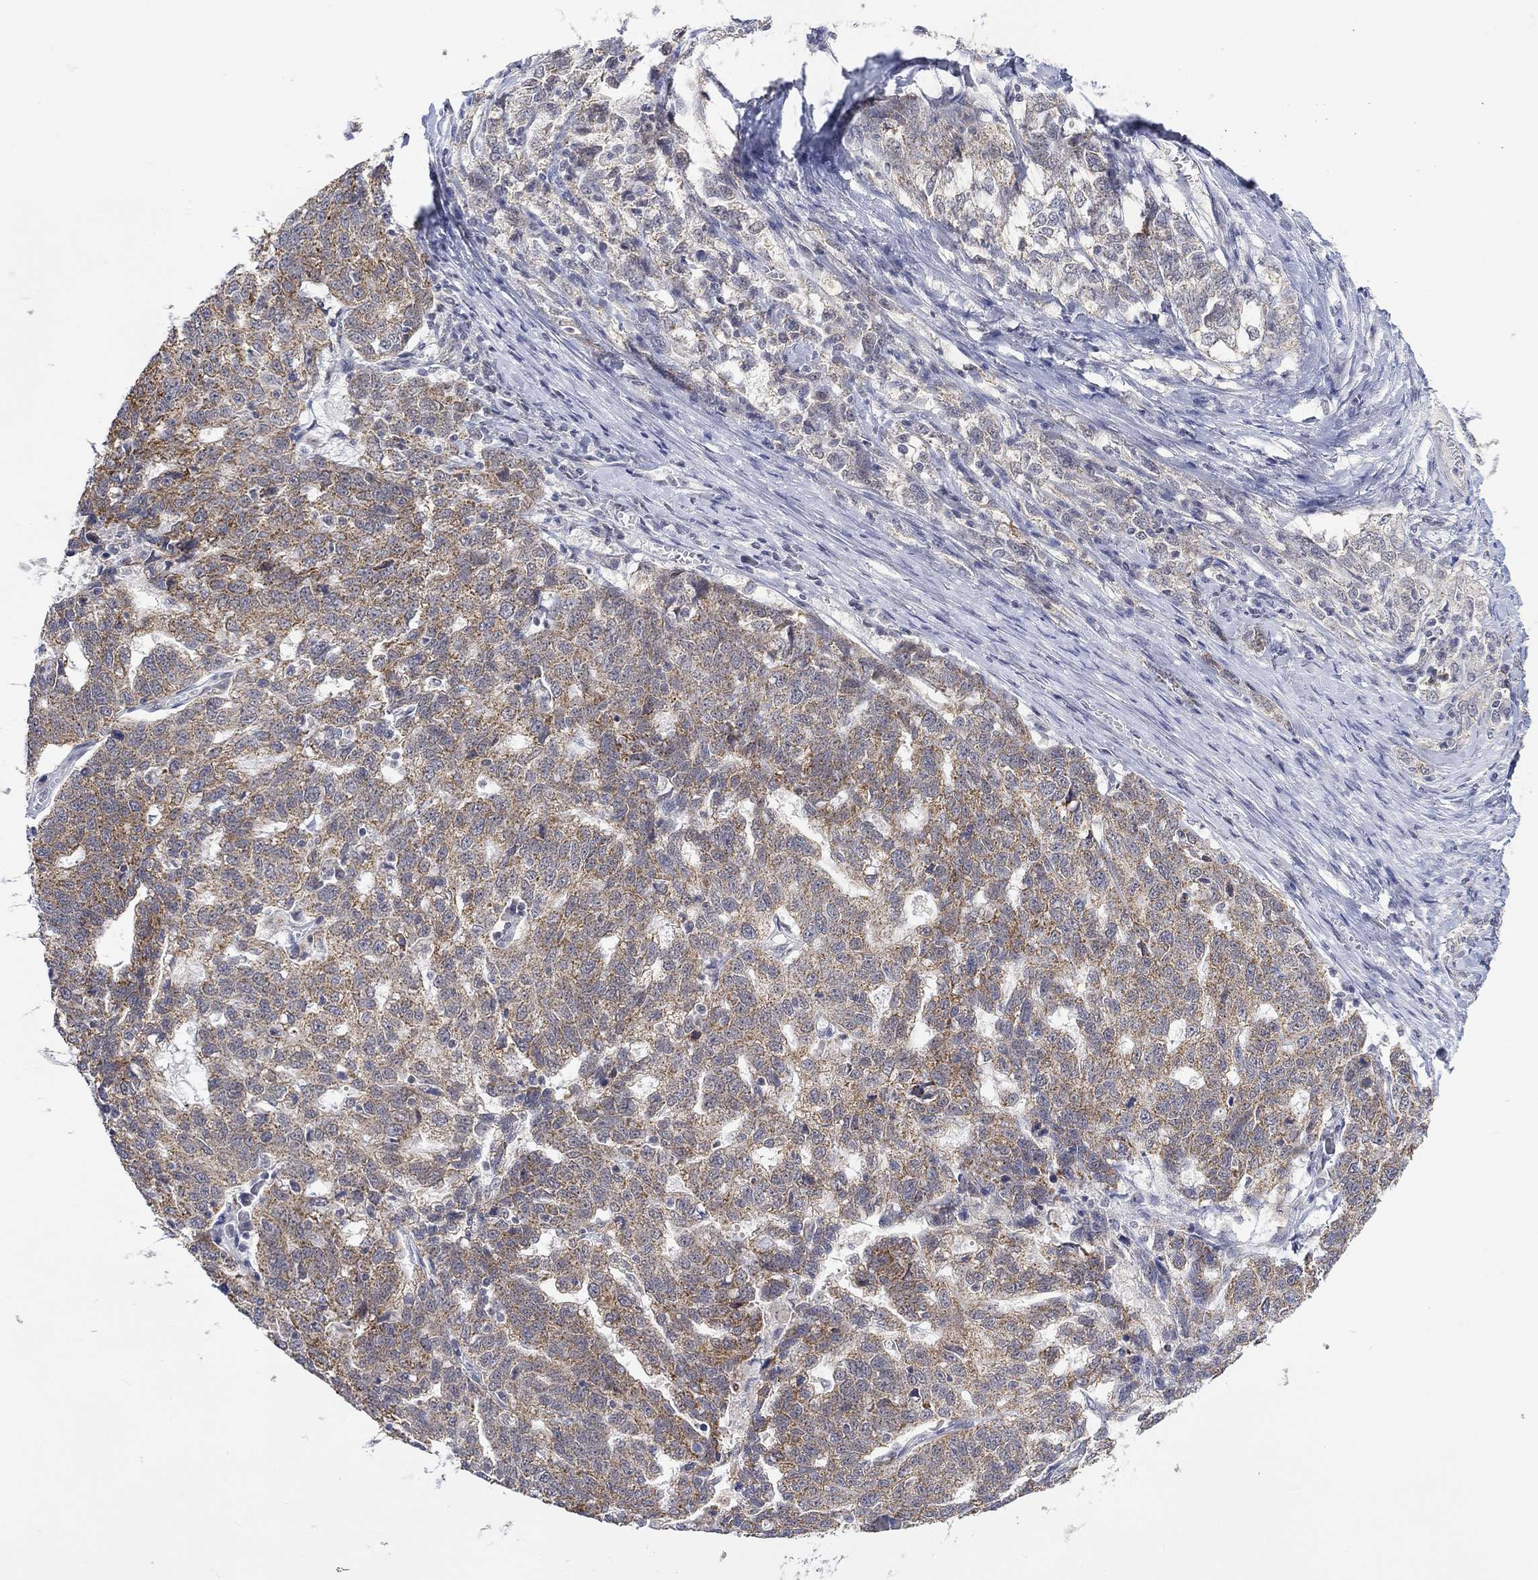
{"staining": {"intensity": "moderate", "quantity": "25%-75%", "location": "cytoplasmic/membranous"}, "tissue": "ovarian cancer", "cell_type": "Tumor cells", "image_type": "cancer", "snomed": [{"axis": "morphology", "description": "Cystadenocarcinoma, serous, NOS"}, {"axis": "topography", "description": "Ovary"}], "caption": "Immunohistochemistry photomicrograph of neoplastic tissue: ovarian cancer (serous cystadenocarcinoma) stained using immunohistochemistry (IHC) demonstrates medium levels of moderate protein expression localized specifically in the cytoplasmic/membranous of tumor cells, appearing as a cytoplasmic/membranous brown color.", "gene": "SLC48A1", "patient": {"sex": "female", "age": 71}}